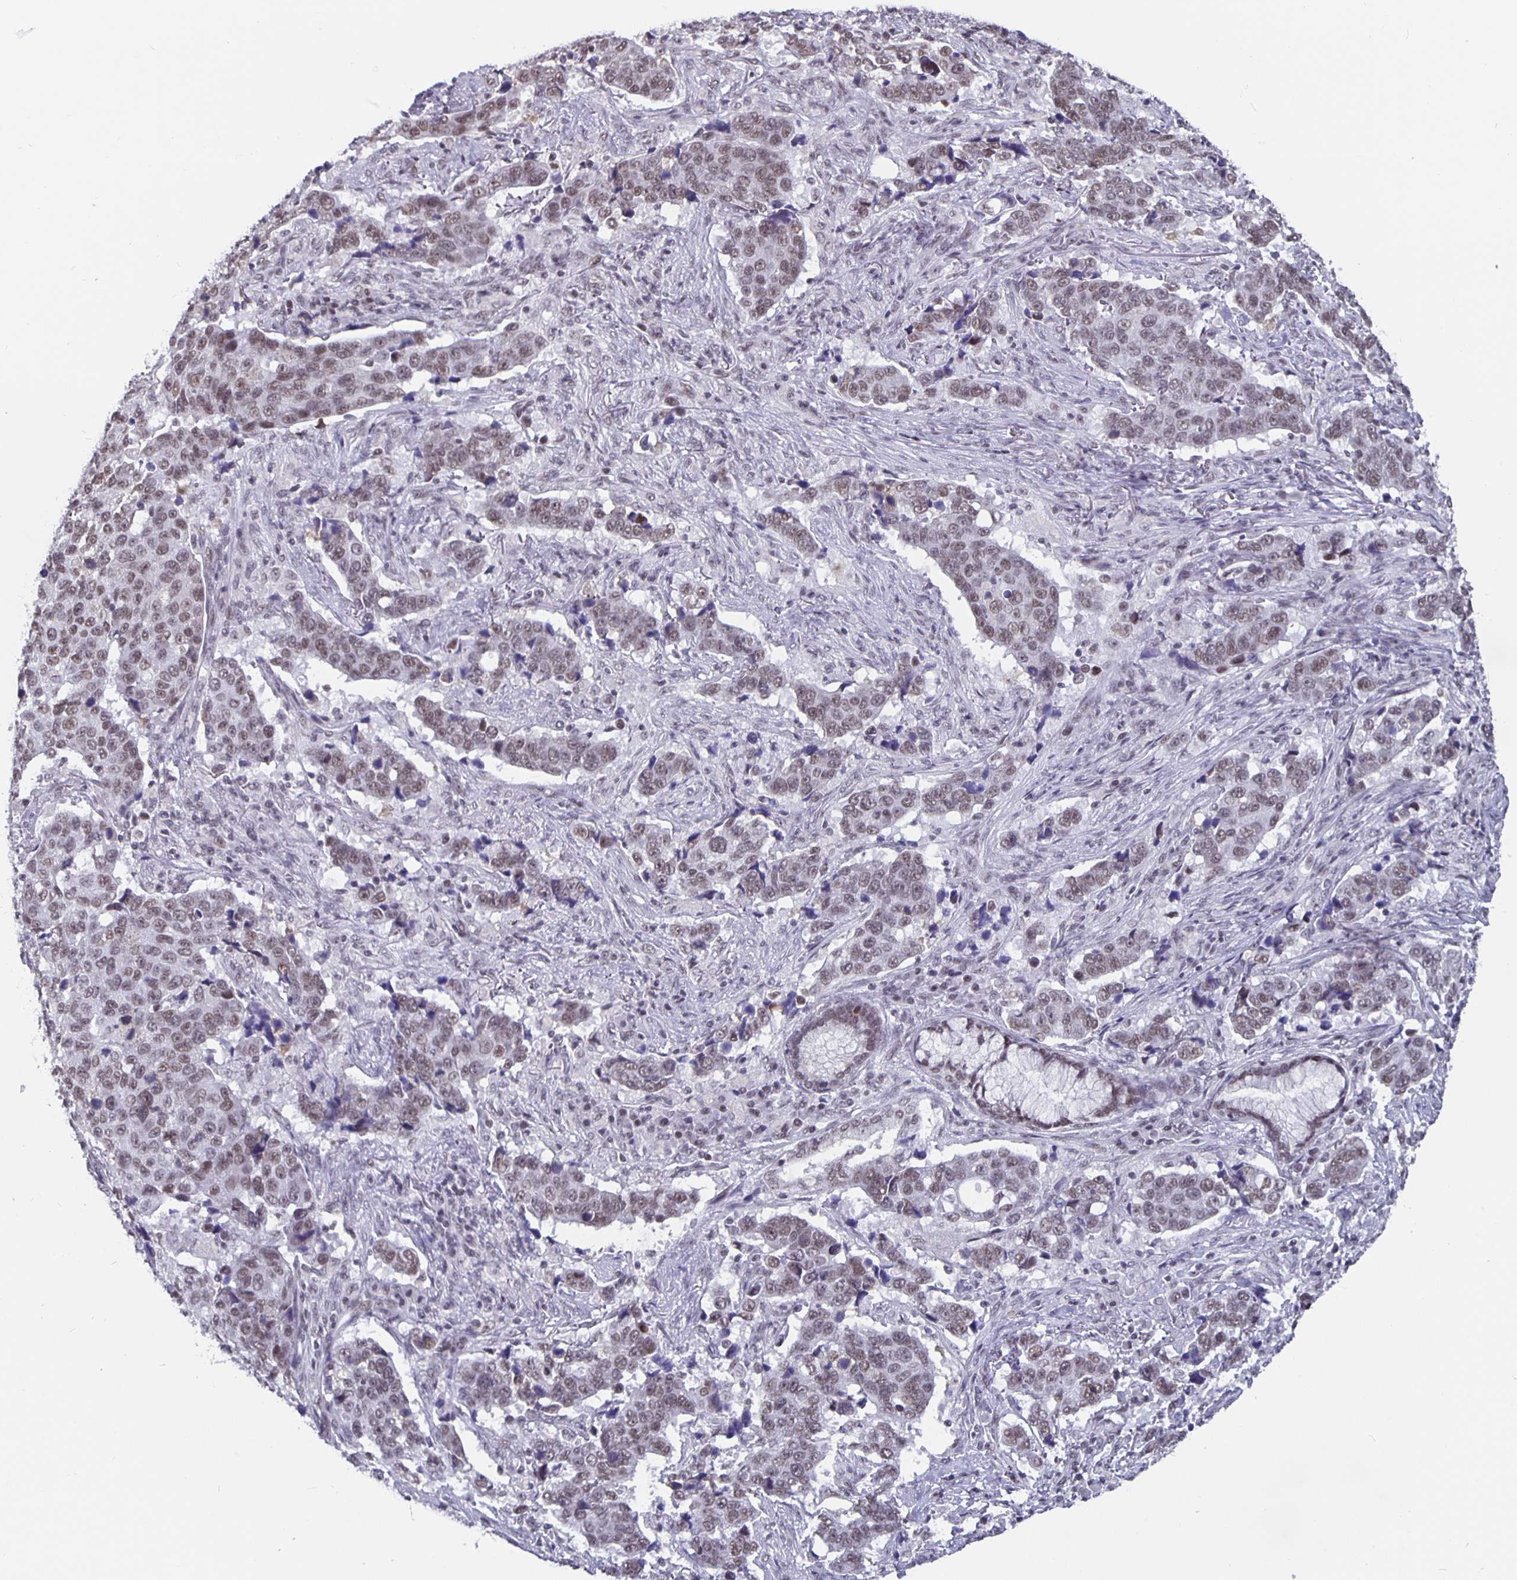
{"staining": {"intensity": "moderate", "quantity": ">75%", "location": "nuclear"}, "tissue": "lung cancer", "cell_type": "Tumor cells", "image_type": "cancer", "snomed": [{"axis": "morphology", "description": "Squamous cell carcinoma, NOS"}, {"axis": "topography", "description": "Lymph node"}, {"axis": "topography", "description": "Lung"}], "caption": "IHC micrograph of squamous cell carcinoma (lung) stained for a protein (brown), which shows medium levels of moderate nuclear positivity in approximately >75% of tumor cells.", "gene": "PBX2", "patient": {"sex": "male", "age": 61}}